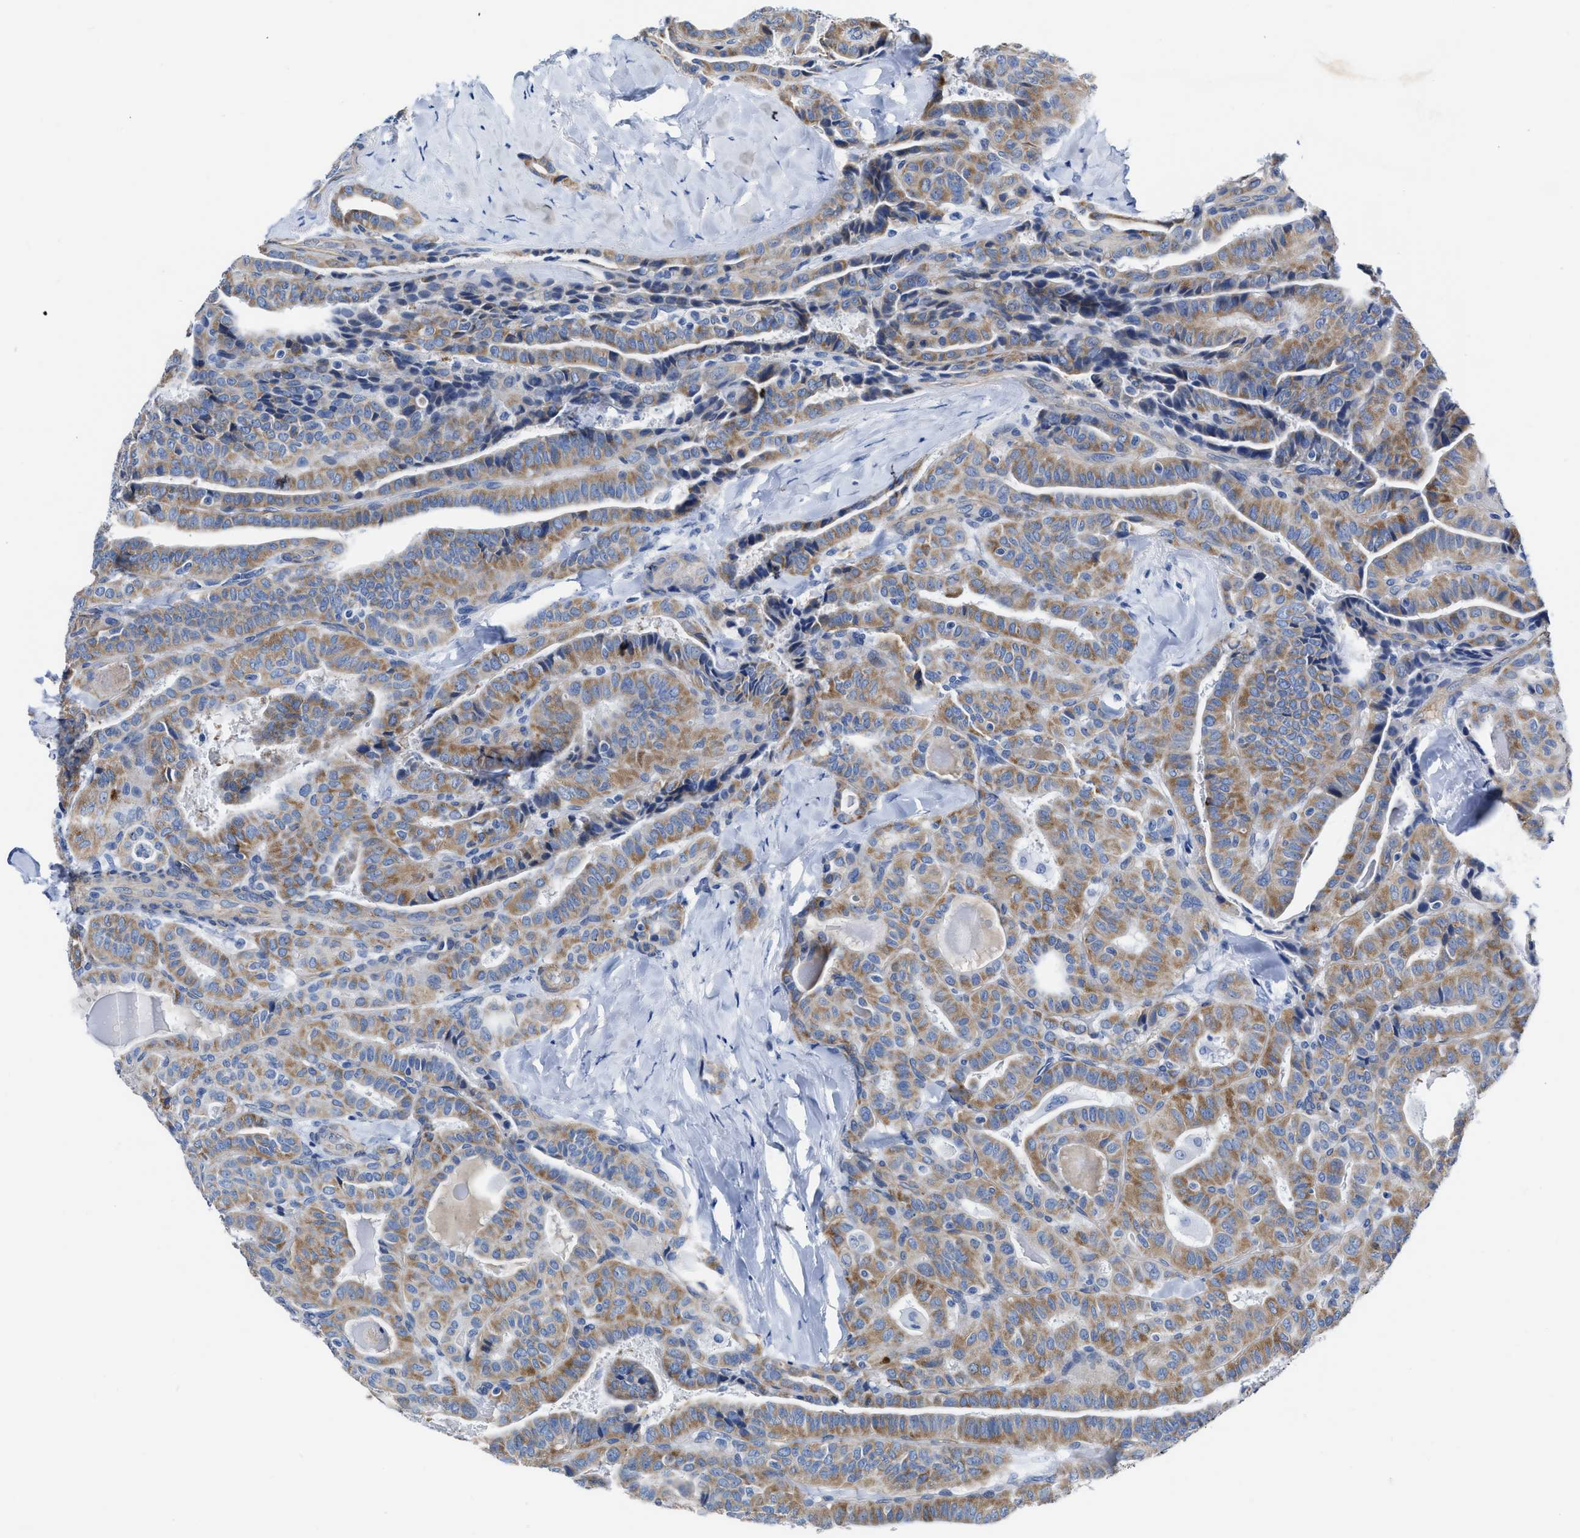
{"staining": {"intensity": "moderate", "quantity": ">75%", "location": "cytoplasmic/membranous"}, "tissue": "thyroid cancer", "cell_type": "Tumor cells", "image_type": "cancer", "snomed": [{"axis": "morphology", "description": "Papillary adenocarcinoma, NOS"}, {"axis": "topography", "description": "Thyroid gland"}], "caption": "Immunohistochemical staining of thyroid cancer (papillary adenocarcinoma) shows medium levels of moderate cytoplasmic/membranous protein expression in approximately >75% of tumor cells. (DAB (3,3'-diaminobenzidine) IHC, brown staining for protein, blue staining for nuclei).", "gene": "KCNMB3", "patient": {"sex": "male", "age": 77}}